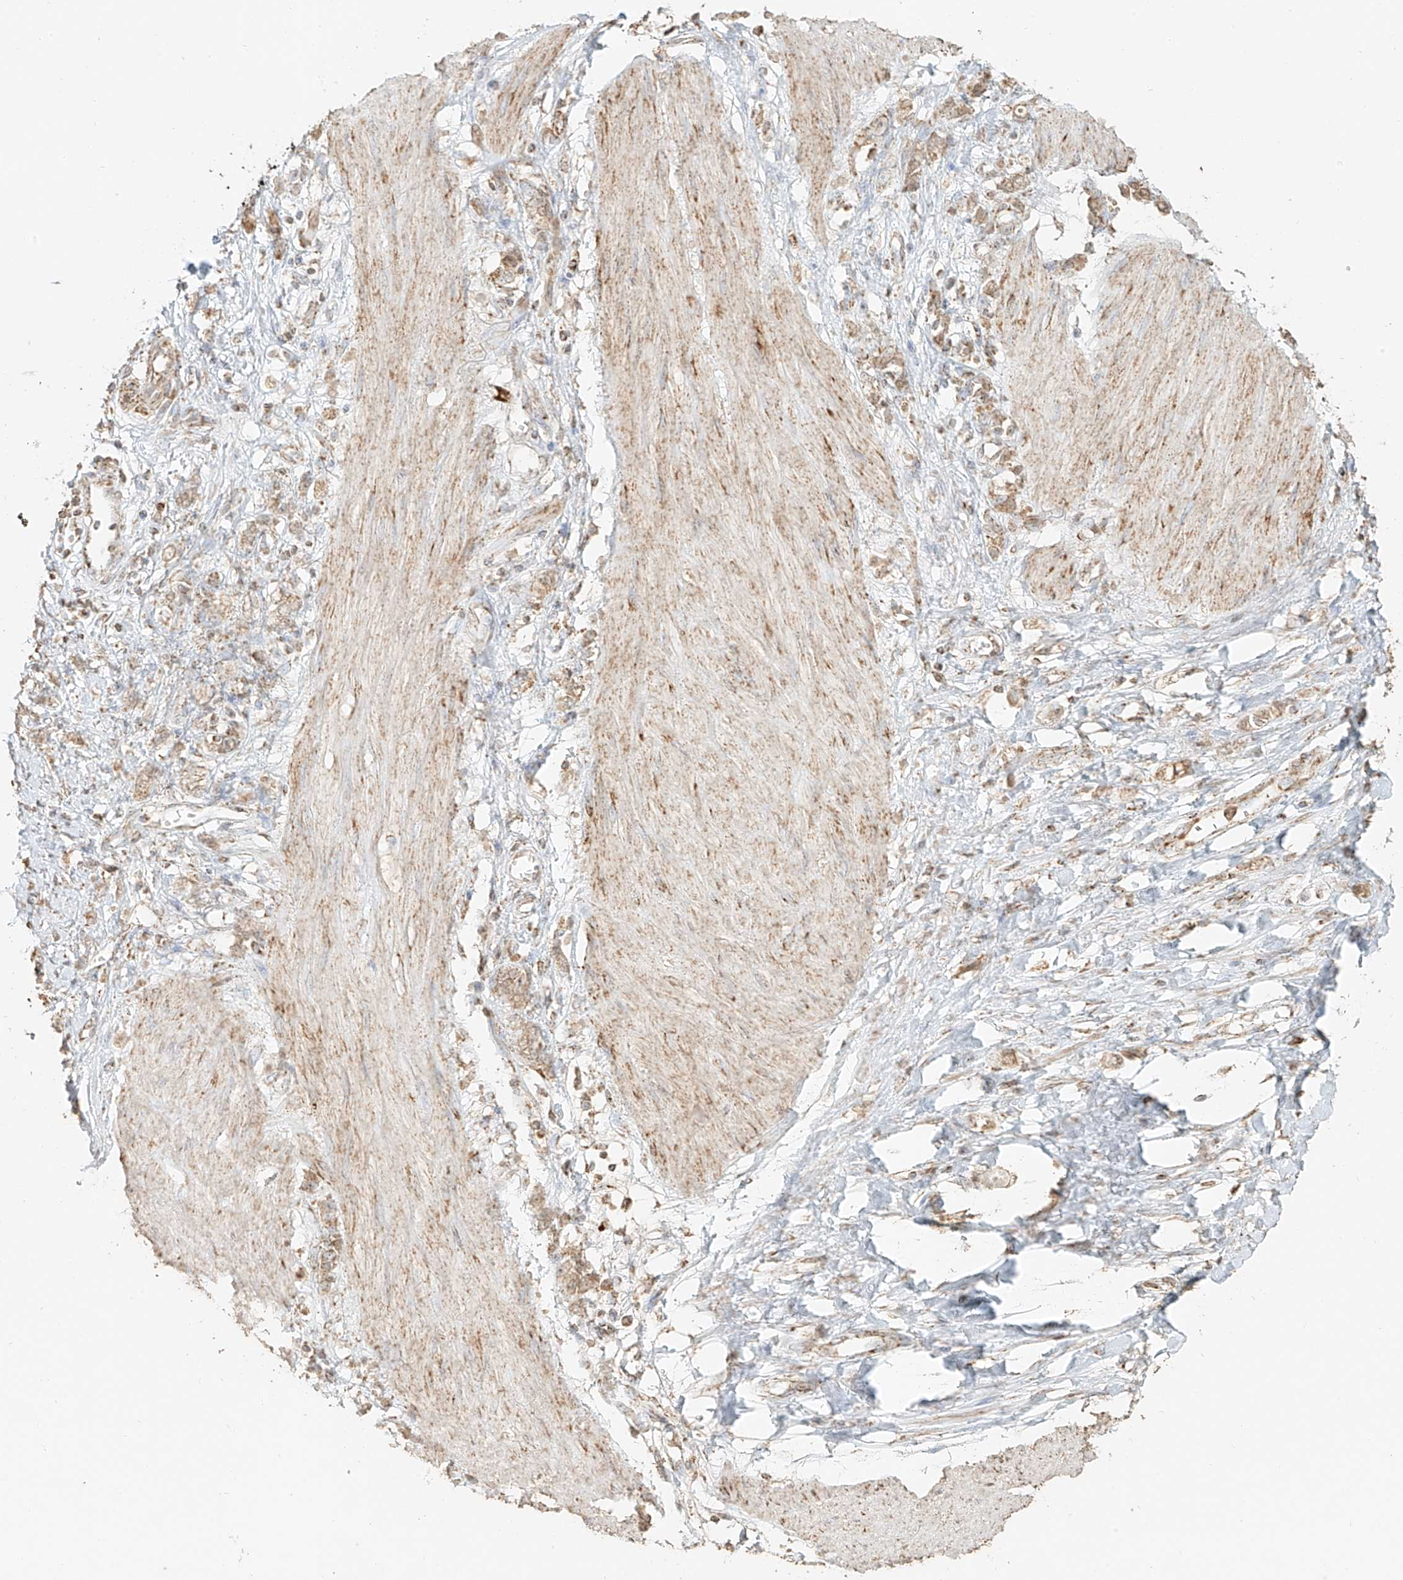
{"staining": {"intensity": "weak", "quantity": ">75%", "location": "cytoplasmic/membranous"}, "tissue": "stomach cancer", "cell_type": "Tumor cells", "image_type": "cancer", "snomed": [{"axis": "morphology", "description": "Adenocarcinoma, NOS"}, {"axis": "topography", "description": "Stomach"}], "caption": "Immunohistochemistry (IHC) histopathology image of human adenocarcinoma (stomach) stained for a protein (brown), which displays low levels of weak cytoplasmic/membranous expression in about >75% of tumor cells.", "gene": "MIPEP", "patient": {"sex": "female", "age": 76}}